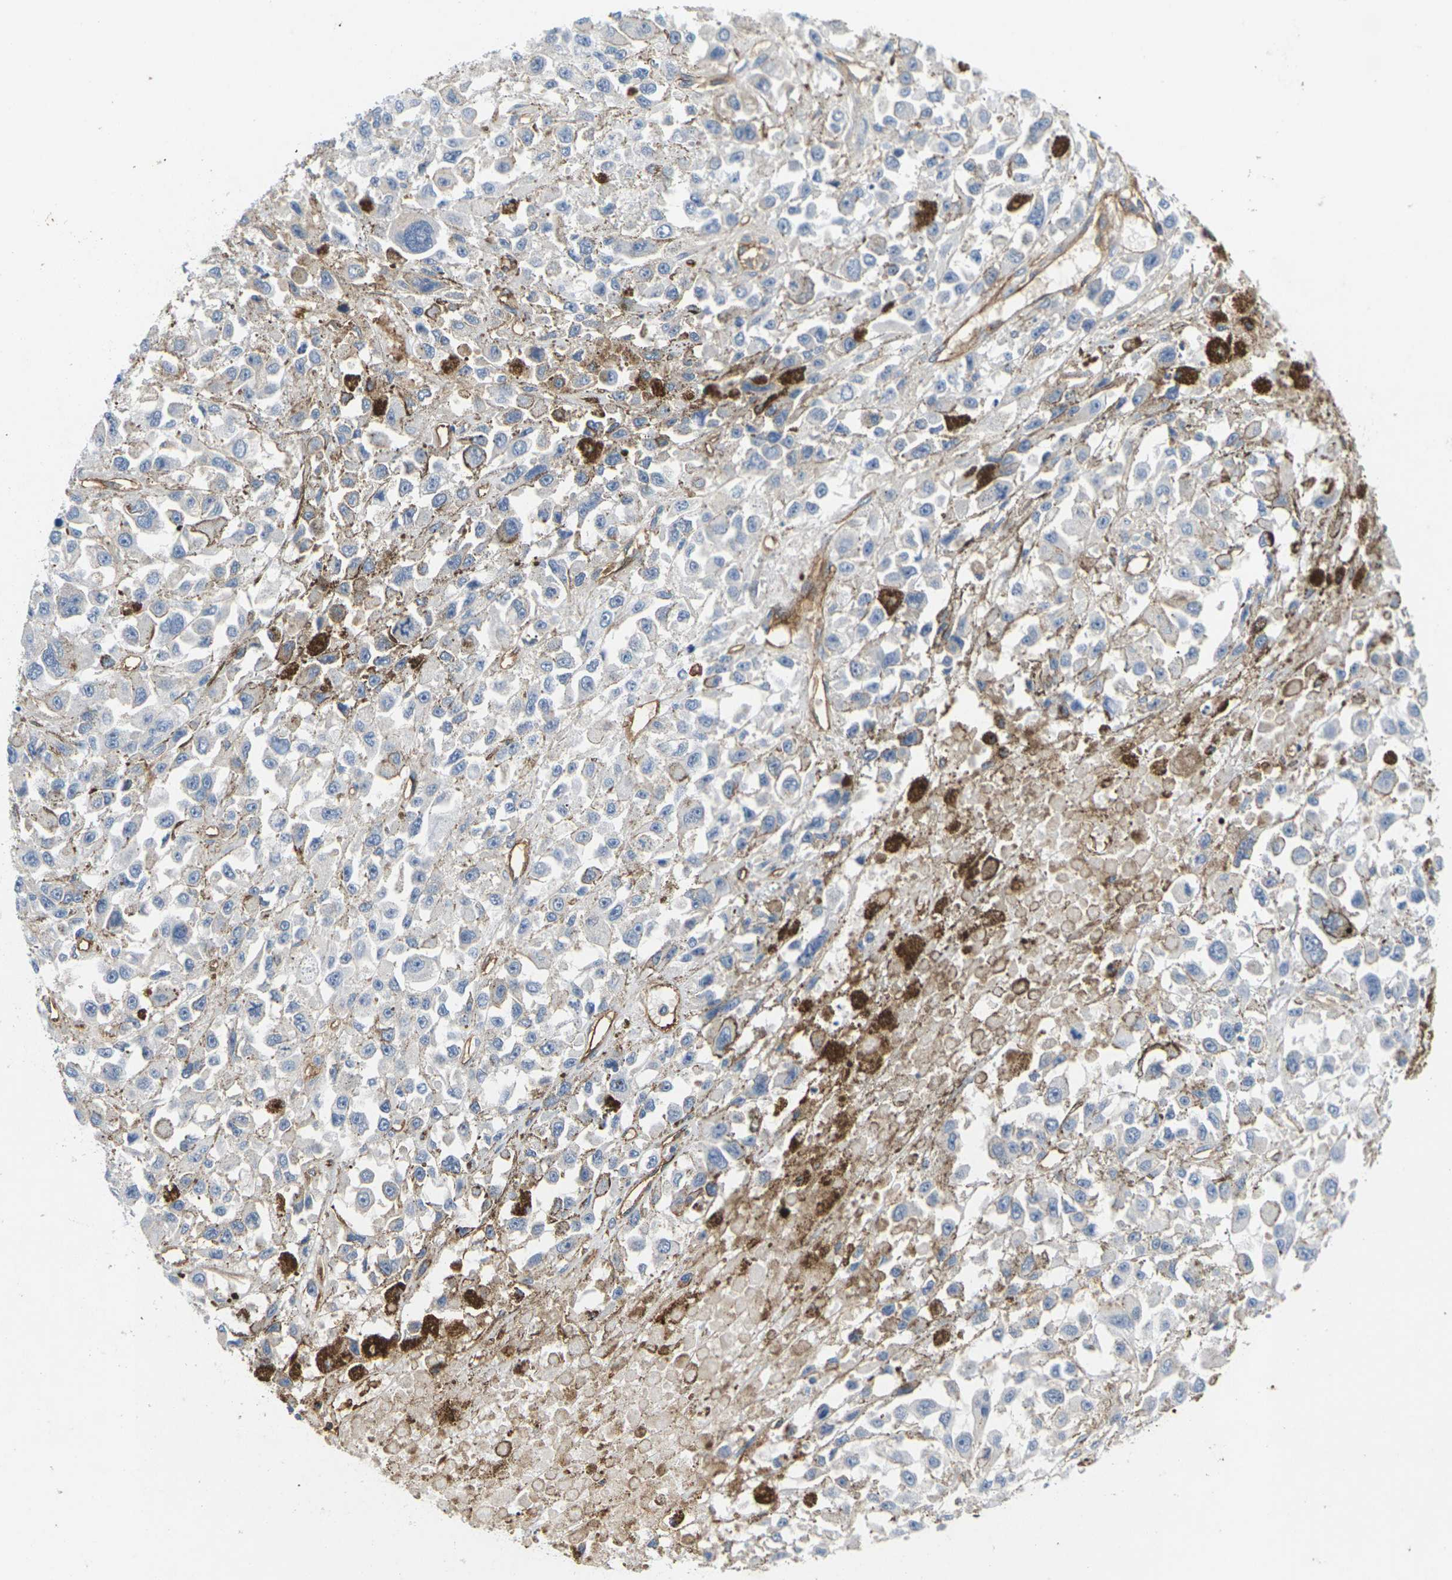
{"staining": {"intensity": "negative", "quantity": "none", "location": "none"}, "tissue": "melanoma", "cell_type": "Tumor cells", "image_type": "cancer", "snomed": [{"axis": "morphology", "description": "Malignant melanoma, Metastatic site"}, {"axis": "topography", "description": "Lymph node"}], "caption": "This is an immunohistochemistry micrograph of malignant melanoma (metastatic site). There is no staining in tumor cells.", "gene": "ITGA5", "patient": {"sex": "male", "age": 59}}